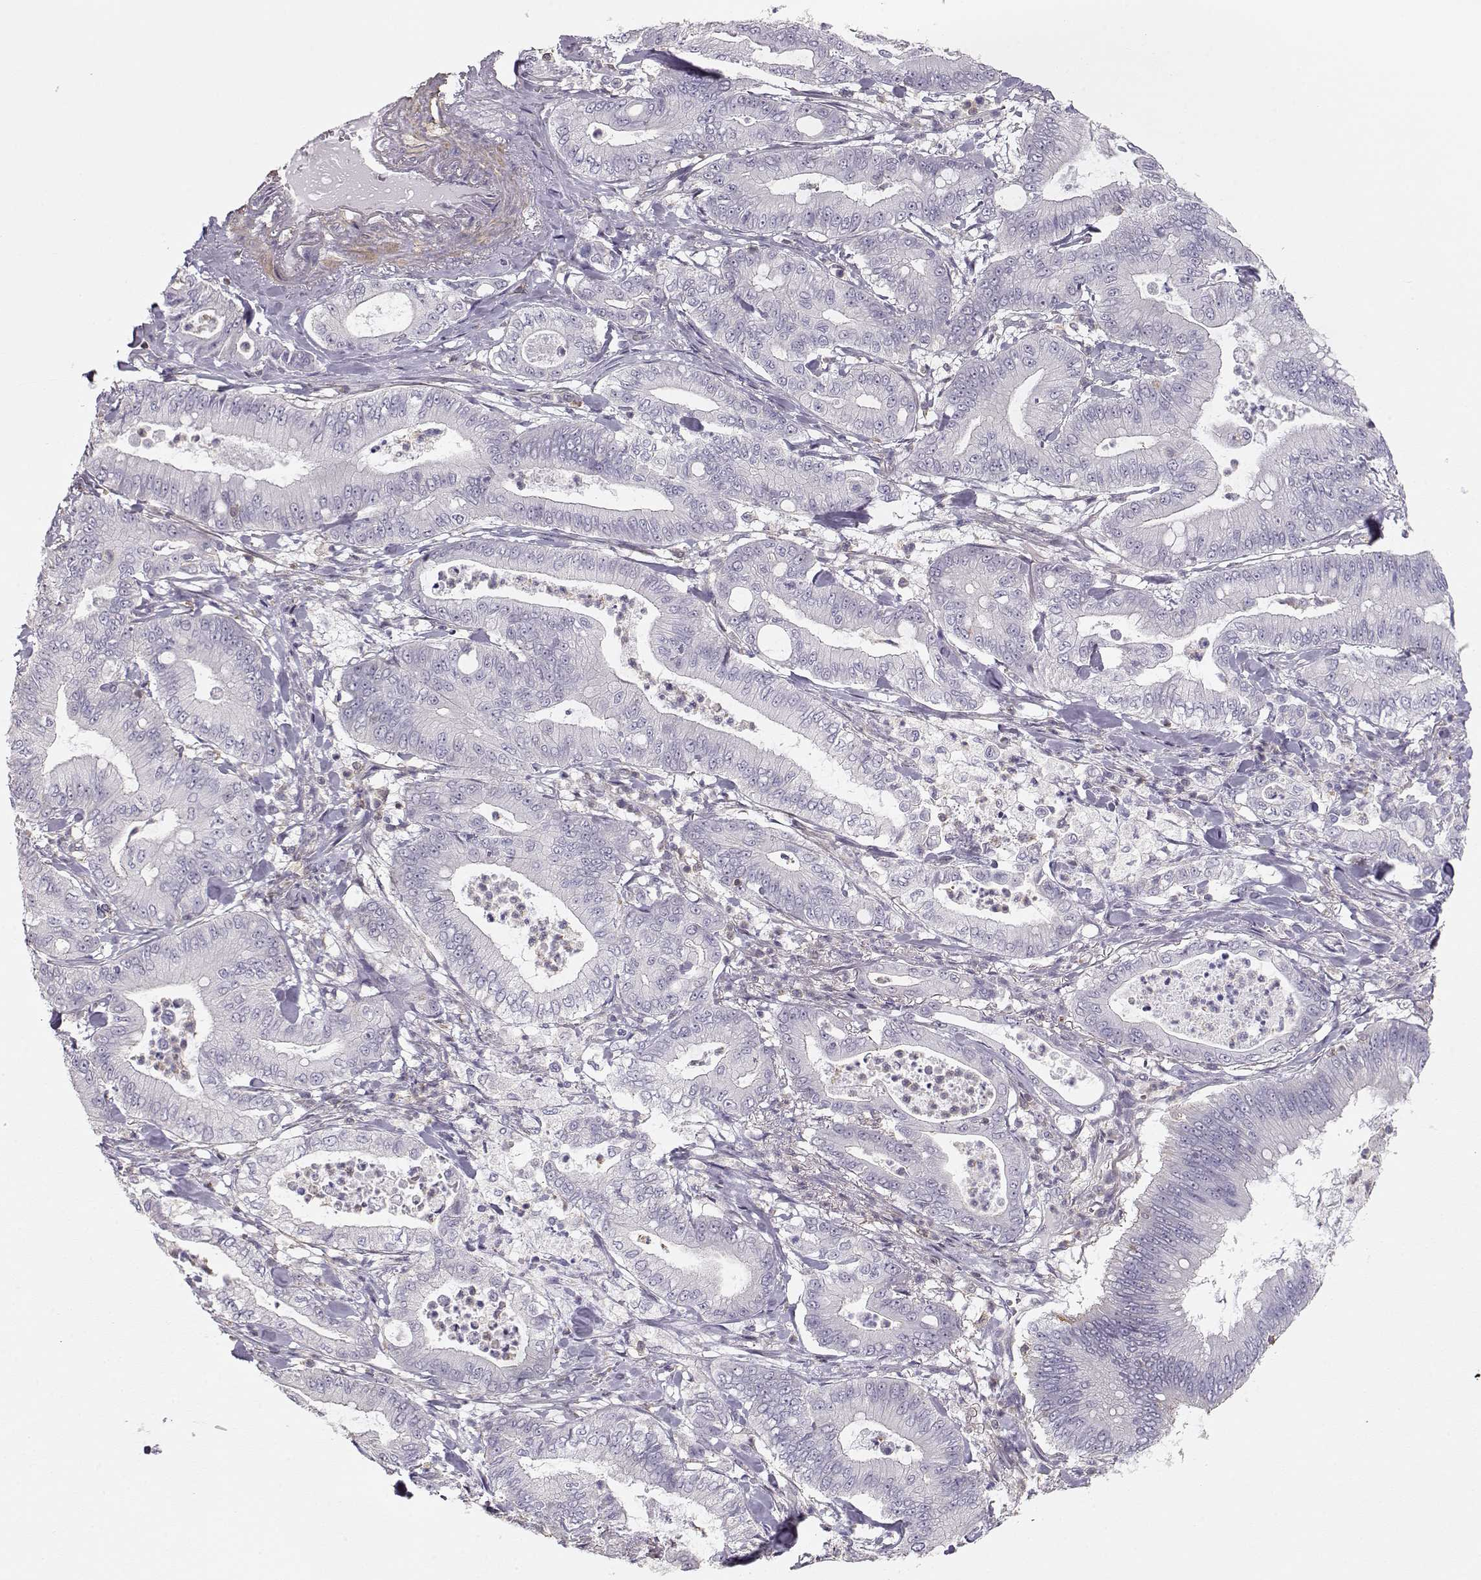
{"staining": {"intensity": "negative", "quantity": "none", "location": "none"}, "tissue": "pancreatic cancer", "cell_type": "Tumor cells", "image_type": "cancer", "snomed": [{"axis": "morphology", "description": "Adenocarcinoma, NOS"}, {"axis": "topography", "description": "Pancreas"}], "caption": "Immunohistochemistry micrograph of human pancreatic cancer stained for a protein (brown), which shows no expression in tumor cells.", "gene": "DAPL1", "patient": {"sex": "male", "age": 71}}